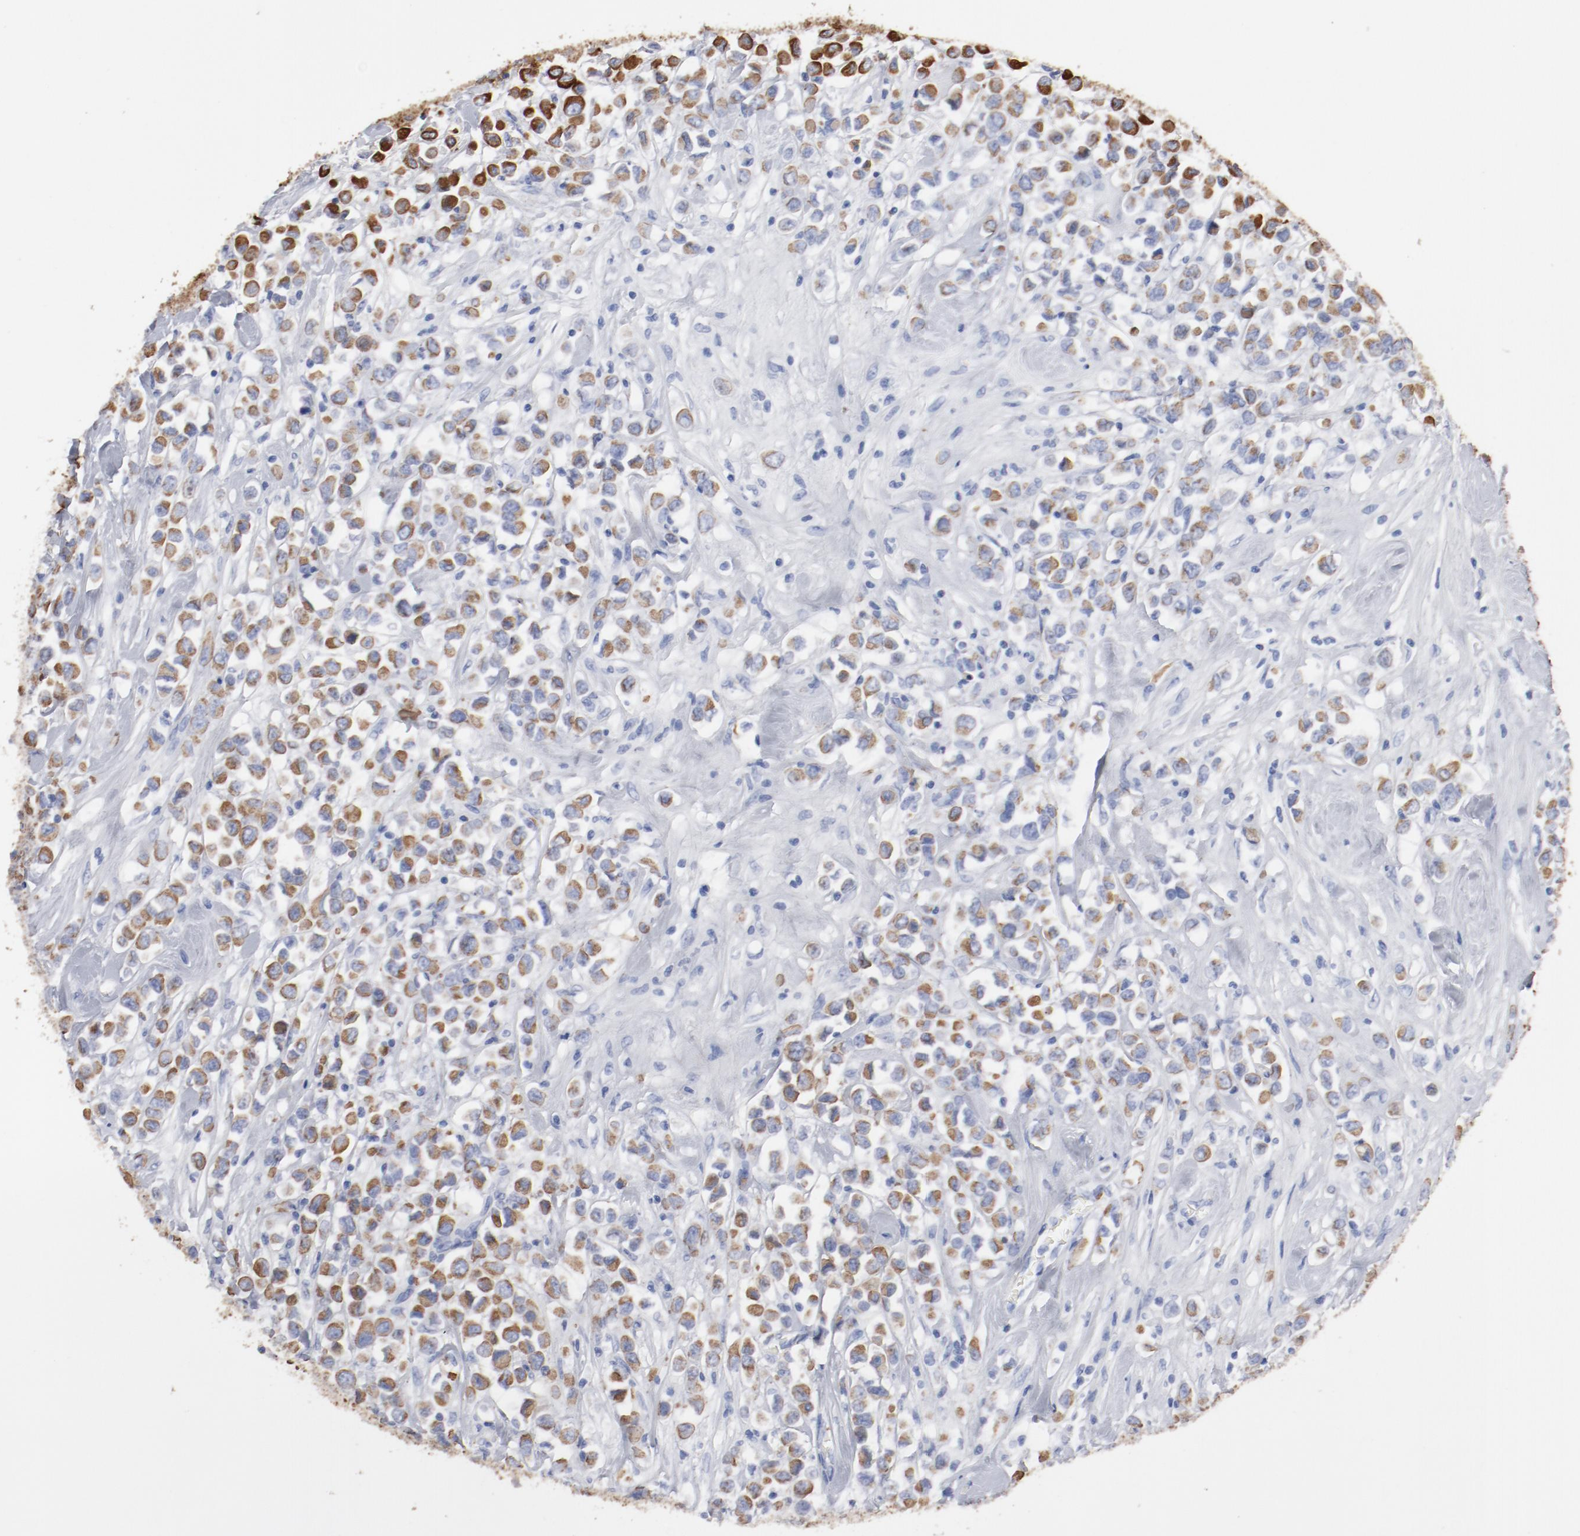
{"staining": {"intensity": "strong", "quantity": ">75%", "location": "cytoplasmic/membranous"}, "tissue": "breast cancer", "cell_type": "Tumor cells", "image_type": "cancer", "snomed": [{"axis": "morphology", "description": "Duct carcinoma"}, {"axis": "topography", "description": "Breast"}], "caption": "An immunohistochemistry histopathology image of tumor tissue is shown. Protein staining in brown shows strong cytoplasmic/membranous positivity in intraductal carcinoma (breast) within tumor cells. The staining was performed using DAB (3,3'-diaminobenzidine), with brown indicating positive protein expression. Nuclei are stained blue with hematoxylin.", "gene": "TSPAN6", "patient": {"sex": "female", "age": 61}}